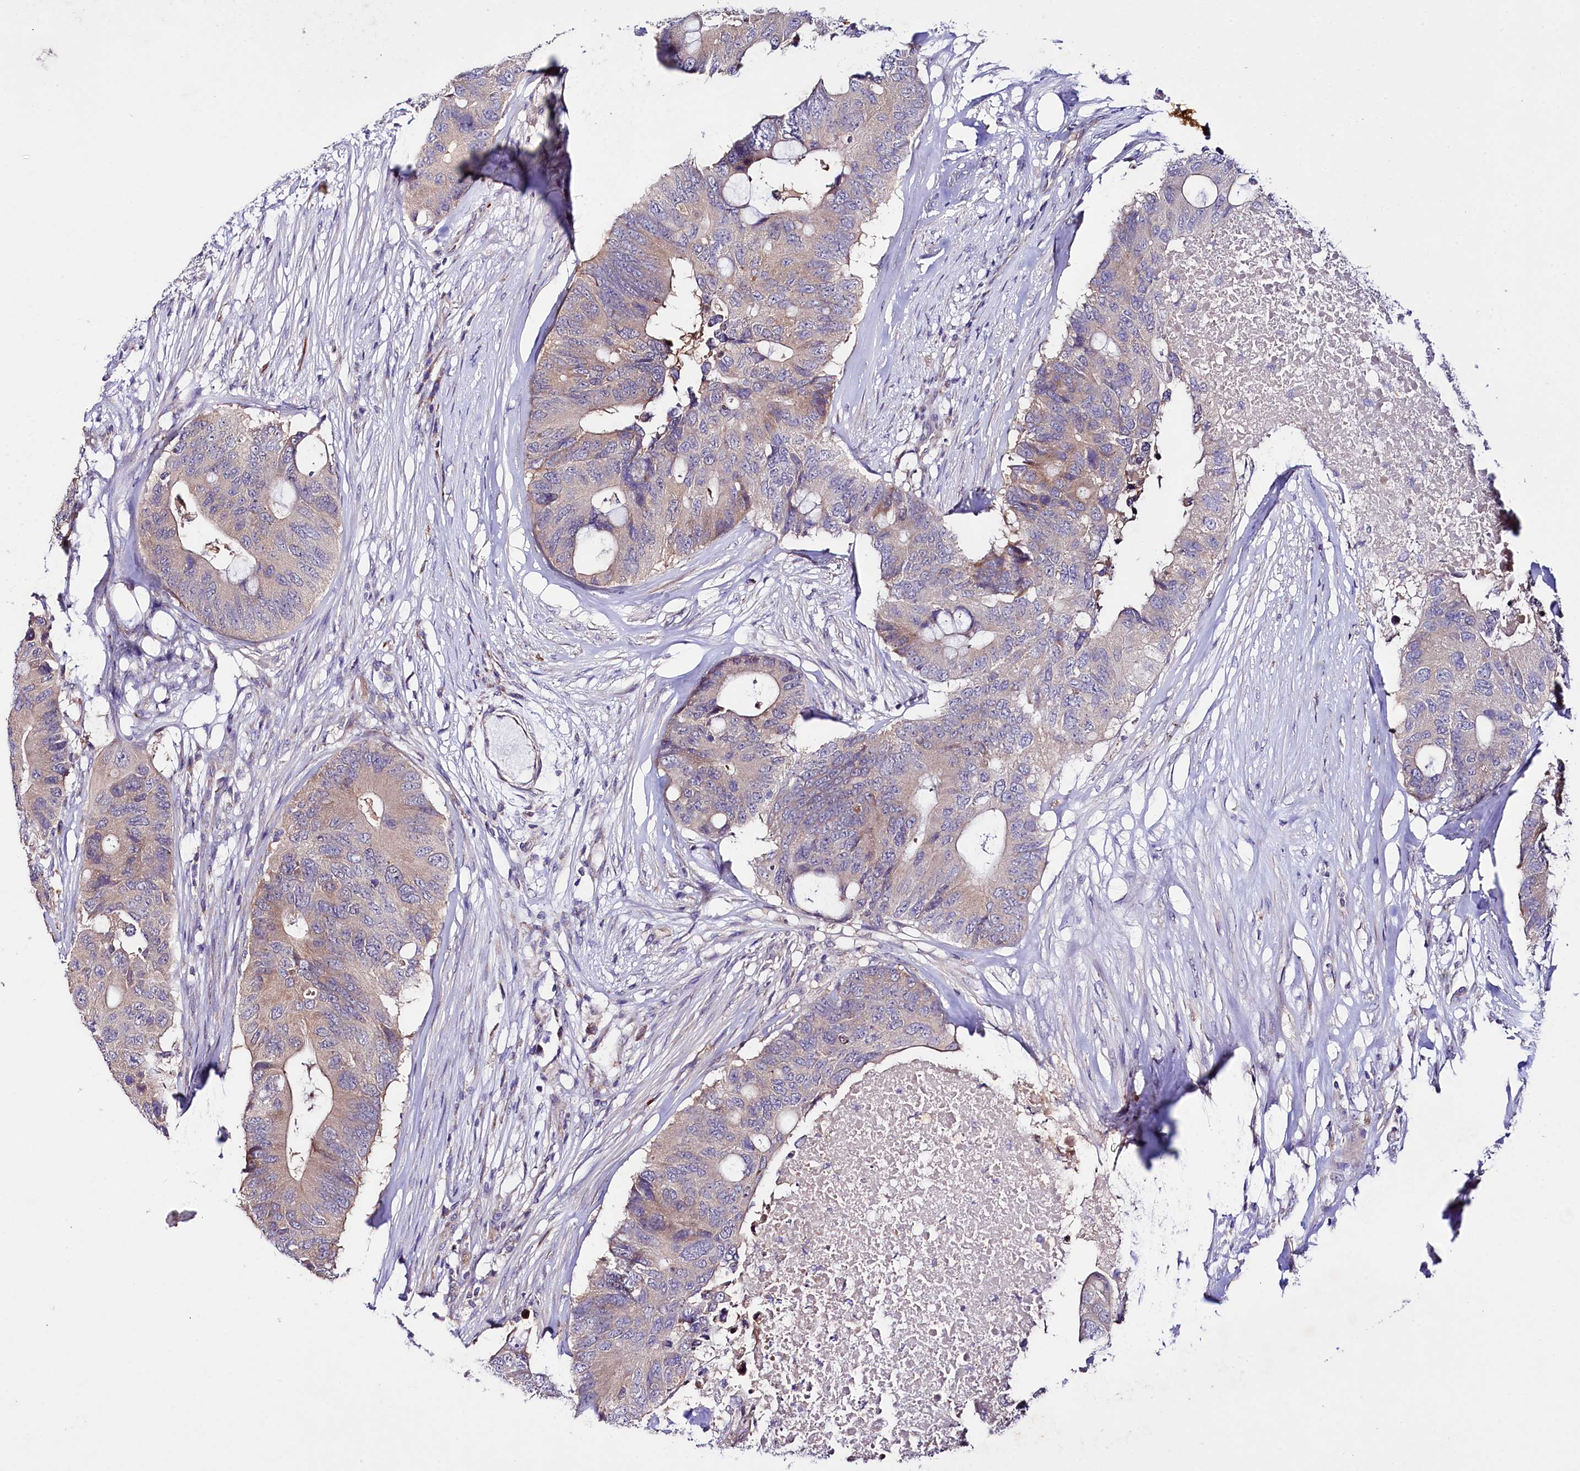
{"staining": {"intensity": "weak", "quantity": "25%-75%", "location": "cytoplasmic/membranous"}, "tissue": "colorectal cancer", "cell_type": "Tumor cells", "image_type": "cancer", "snomed": [{"axis": "morphology", "description": "Adenocarcinoma, NOS"}, {"axis": "topography", "description": "Colon"}], "caption": "Human colorectal cancer stained for a protein (brown) demonstrates weak cytoplasmic/membranous positive expression in approximately 25%-75% of tumor cells.", "gene": "CEP295", "patient": {"sex": "male", "age": 71}}